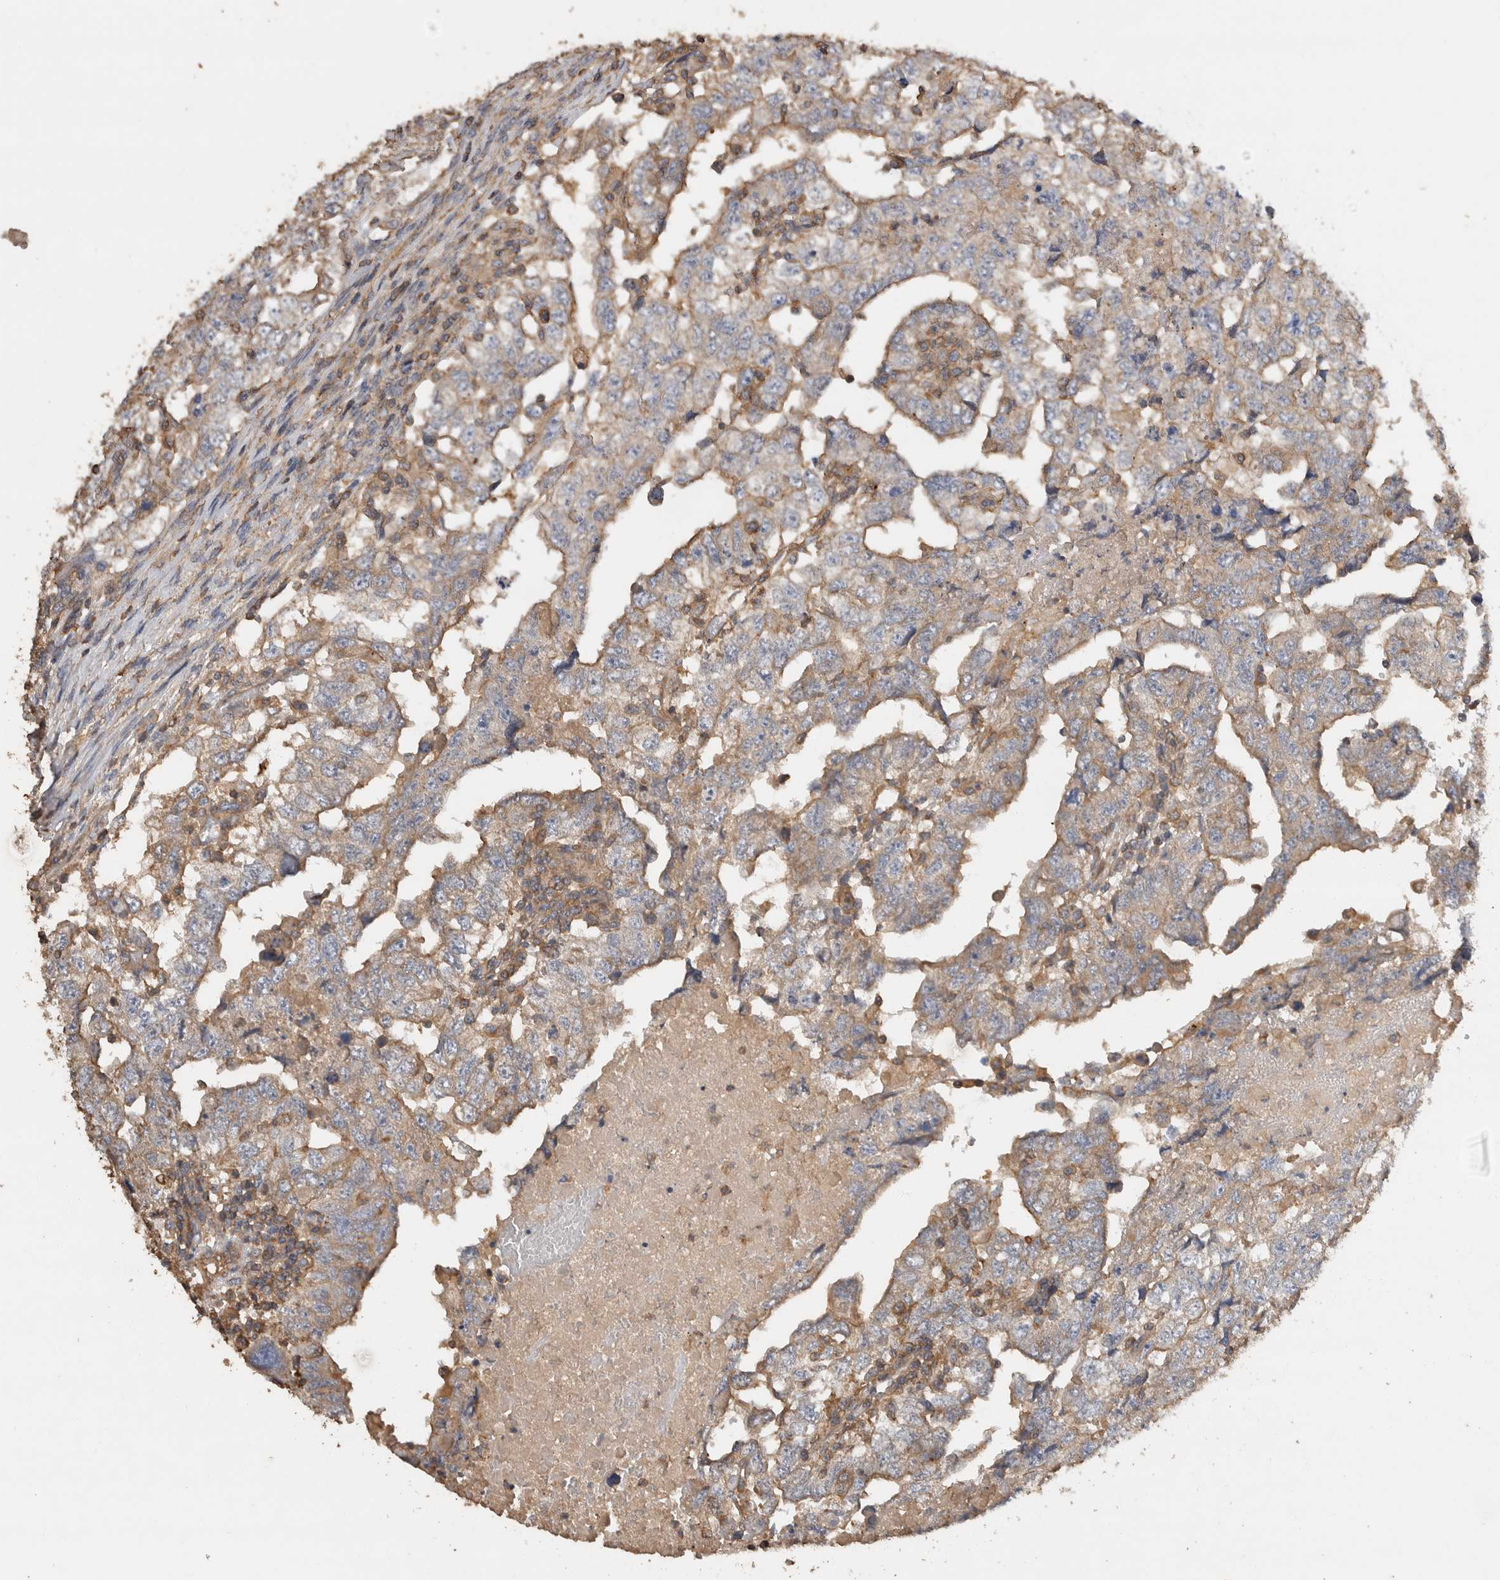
{"staining": {"intensity": "moderate", "quantity": ">75%", "location": "cytoplasmic/membranous"}, "tissue": "testis cancer", "cell_type": "Tumor cells", "image_type": "cancer", "snomed": [{"axis": "morphology", "description": "Carcinoma, Embryonal, NOS"}, {"axis": "topography", "description": "Testis"}], "caption": "Testis cancer stained with immunohistochemistry (IHC) reveals moderate cytoplasmic/membranous expression in about >75% of tumor cells.", "gene": "EIF4G3", "patient": {"sex": "male", "age": 36}}